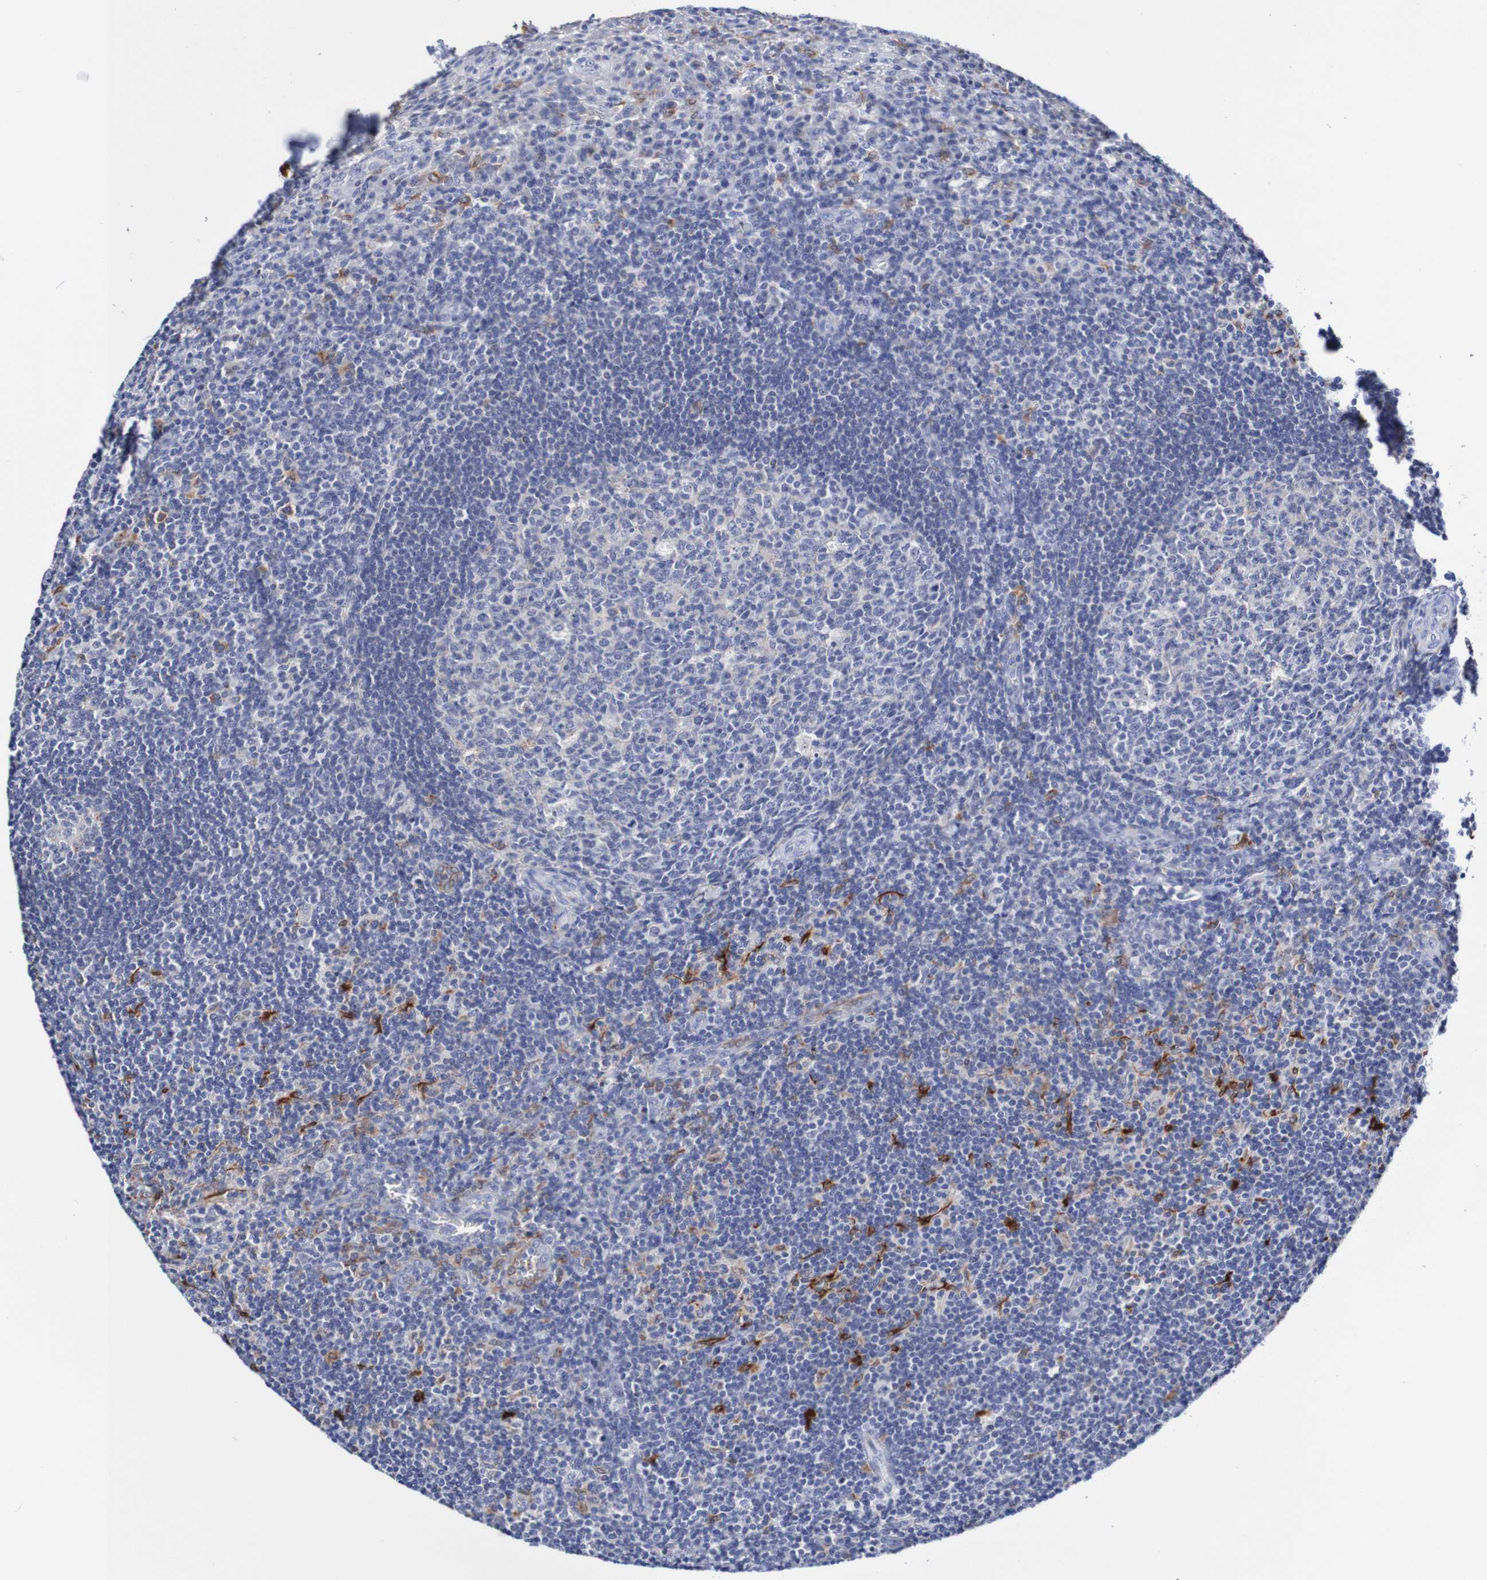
{"staining": {"intensity": "negative", "quantity": "none", "location": "none"}, "tissue": "tonsil", "cell_type": "Germinal center cells", "image_type": "normal", "snomed": [{"axis": "morphology", "description": "Normal tissue, NOS"}, {"axis": "topography", "description": "Tonsil"}], "caption": "Normal tonsil was stained to show a protein in brown. There is no significant staining in germinal center cells.", "gene": "SEZ6", "patient": {"sex": "male", "age": 37}}